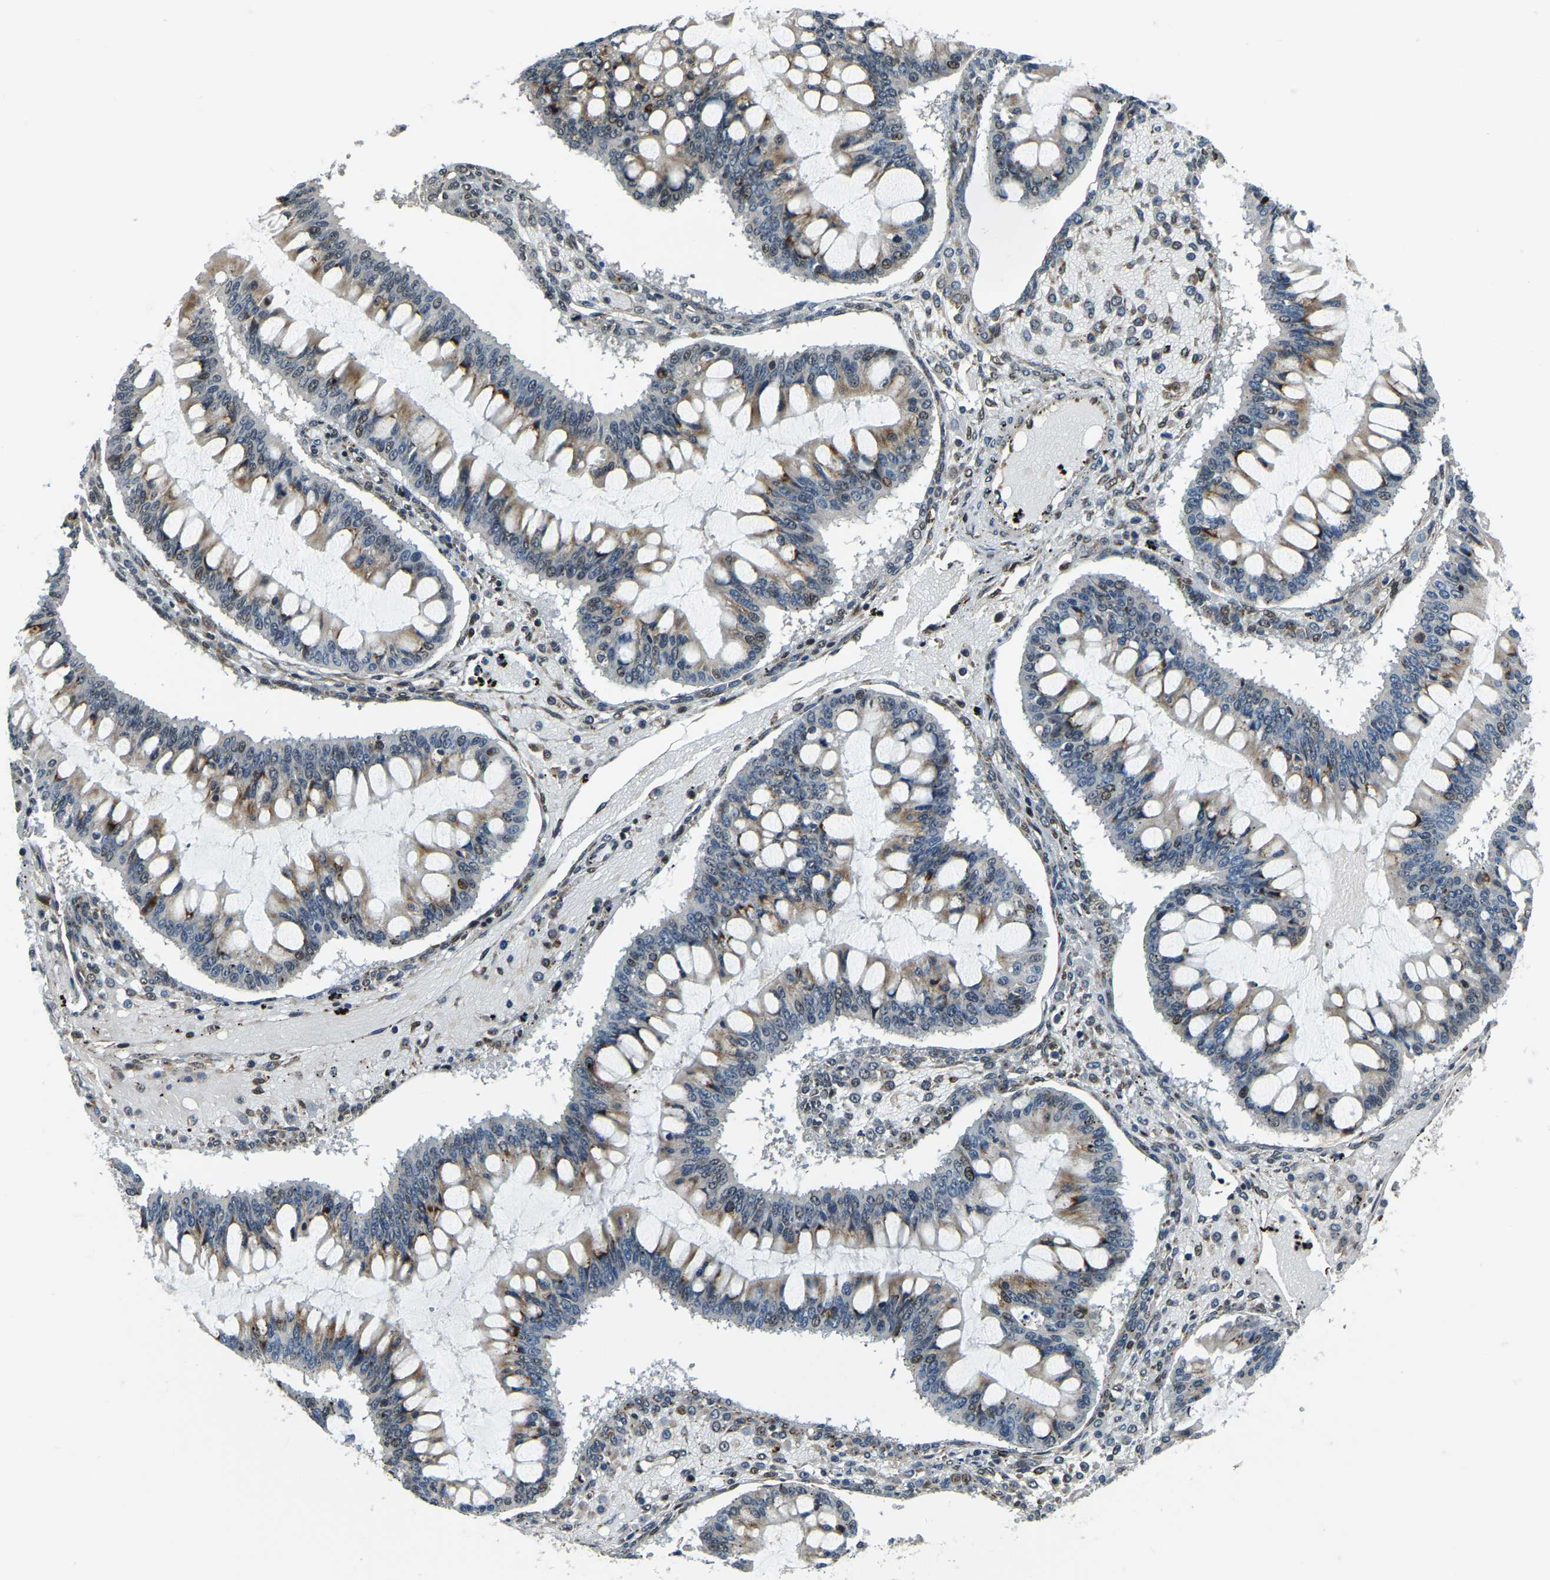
{"staining": {"intensity": "moderate", "quantity": "25%-75%", "location": "cytoplasmic/membranous,nuclear"}, "tissue": "ovarian cancer", "cell_type": "Tumor cells", "image_type": "cancer", "snomed": [{"axis": "morphology", "description": "Cystadenocarcinoma, mucinous, NOS"}, {"axis": "topography", "description": "Ovary"}], "caption": "Immunohistochemical staining of human ovarian mucinous cystadenocarcinoma exhibits medium levels of moderate cytoplasmic/membranous and nuclear staining in about 25%-75% of tumor cells.", "gene": "ING2", "patient": {"sex": "female", "age": 73}}